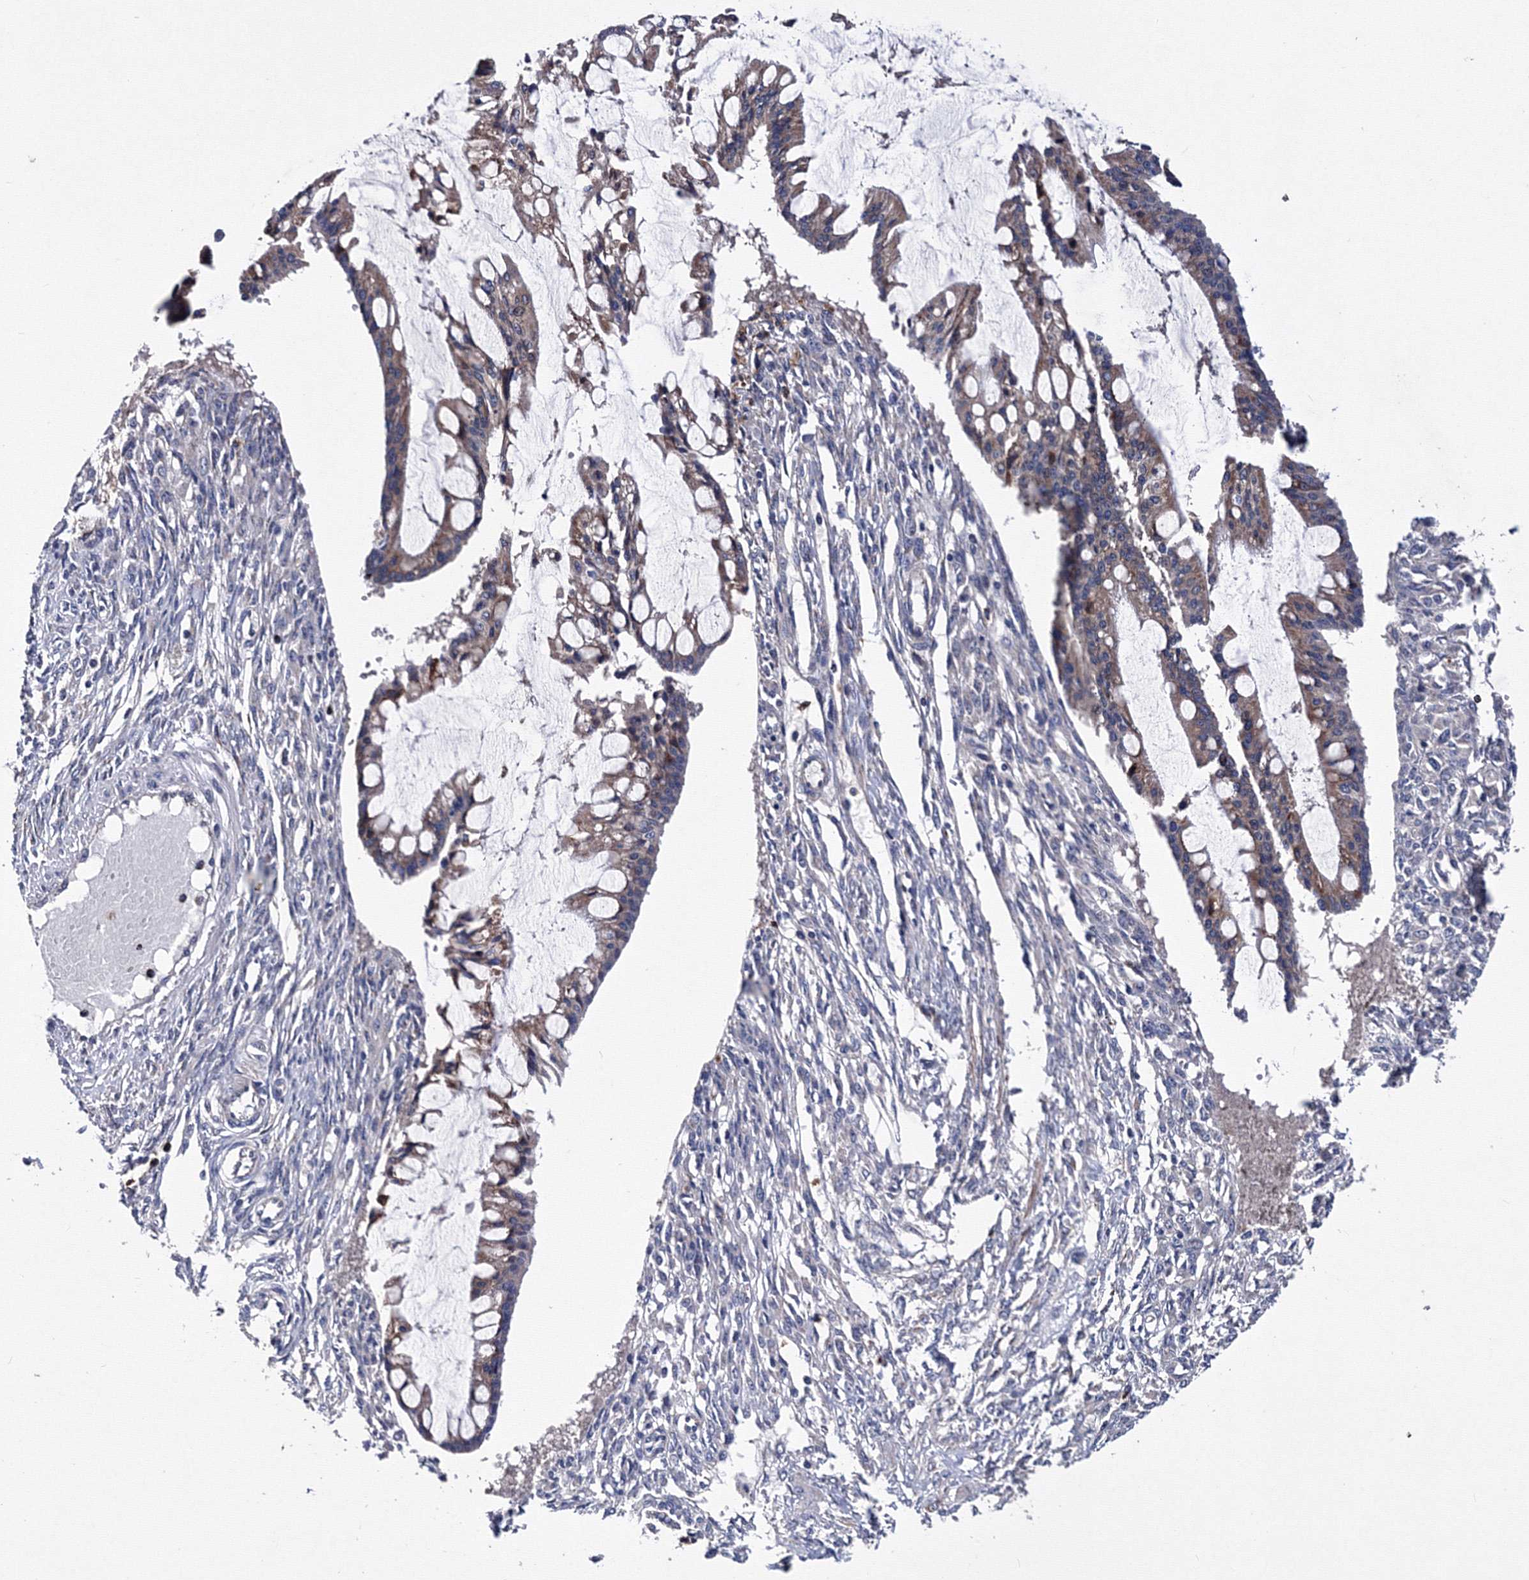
{"staining": {"intensity": "moderate", "quantity": "25%-75%", "location": "cytoplasmic/membranous"}, "tissue": "ovarian cancer", "cell_type": "Tumor cells", "image_type": "cancer", "snomed": [{"axis": "morphology", "description": "Cystadenocarcinoma, mucinous, NOS"}, {"axis": "topography", "description": "Ovary"}], "caption": "A medium amount of moderate cytoplasmic/membranous expression is seen in about 25%-75% of tumor cells in mucinous cystadenocarcinoma (ovarian) tissue. The staining was performed using DAB to visualize the protein expression in brown, while the nuclei were stained in blue with hematoxylin (Magnification: 20x).", "gene": "PHYKPL", "patient": {"sex": "female", "age": 73}}